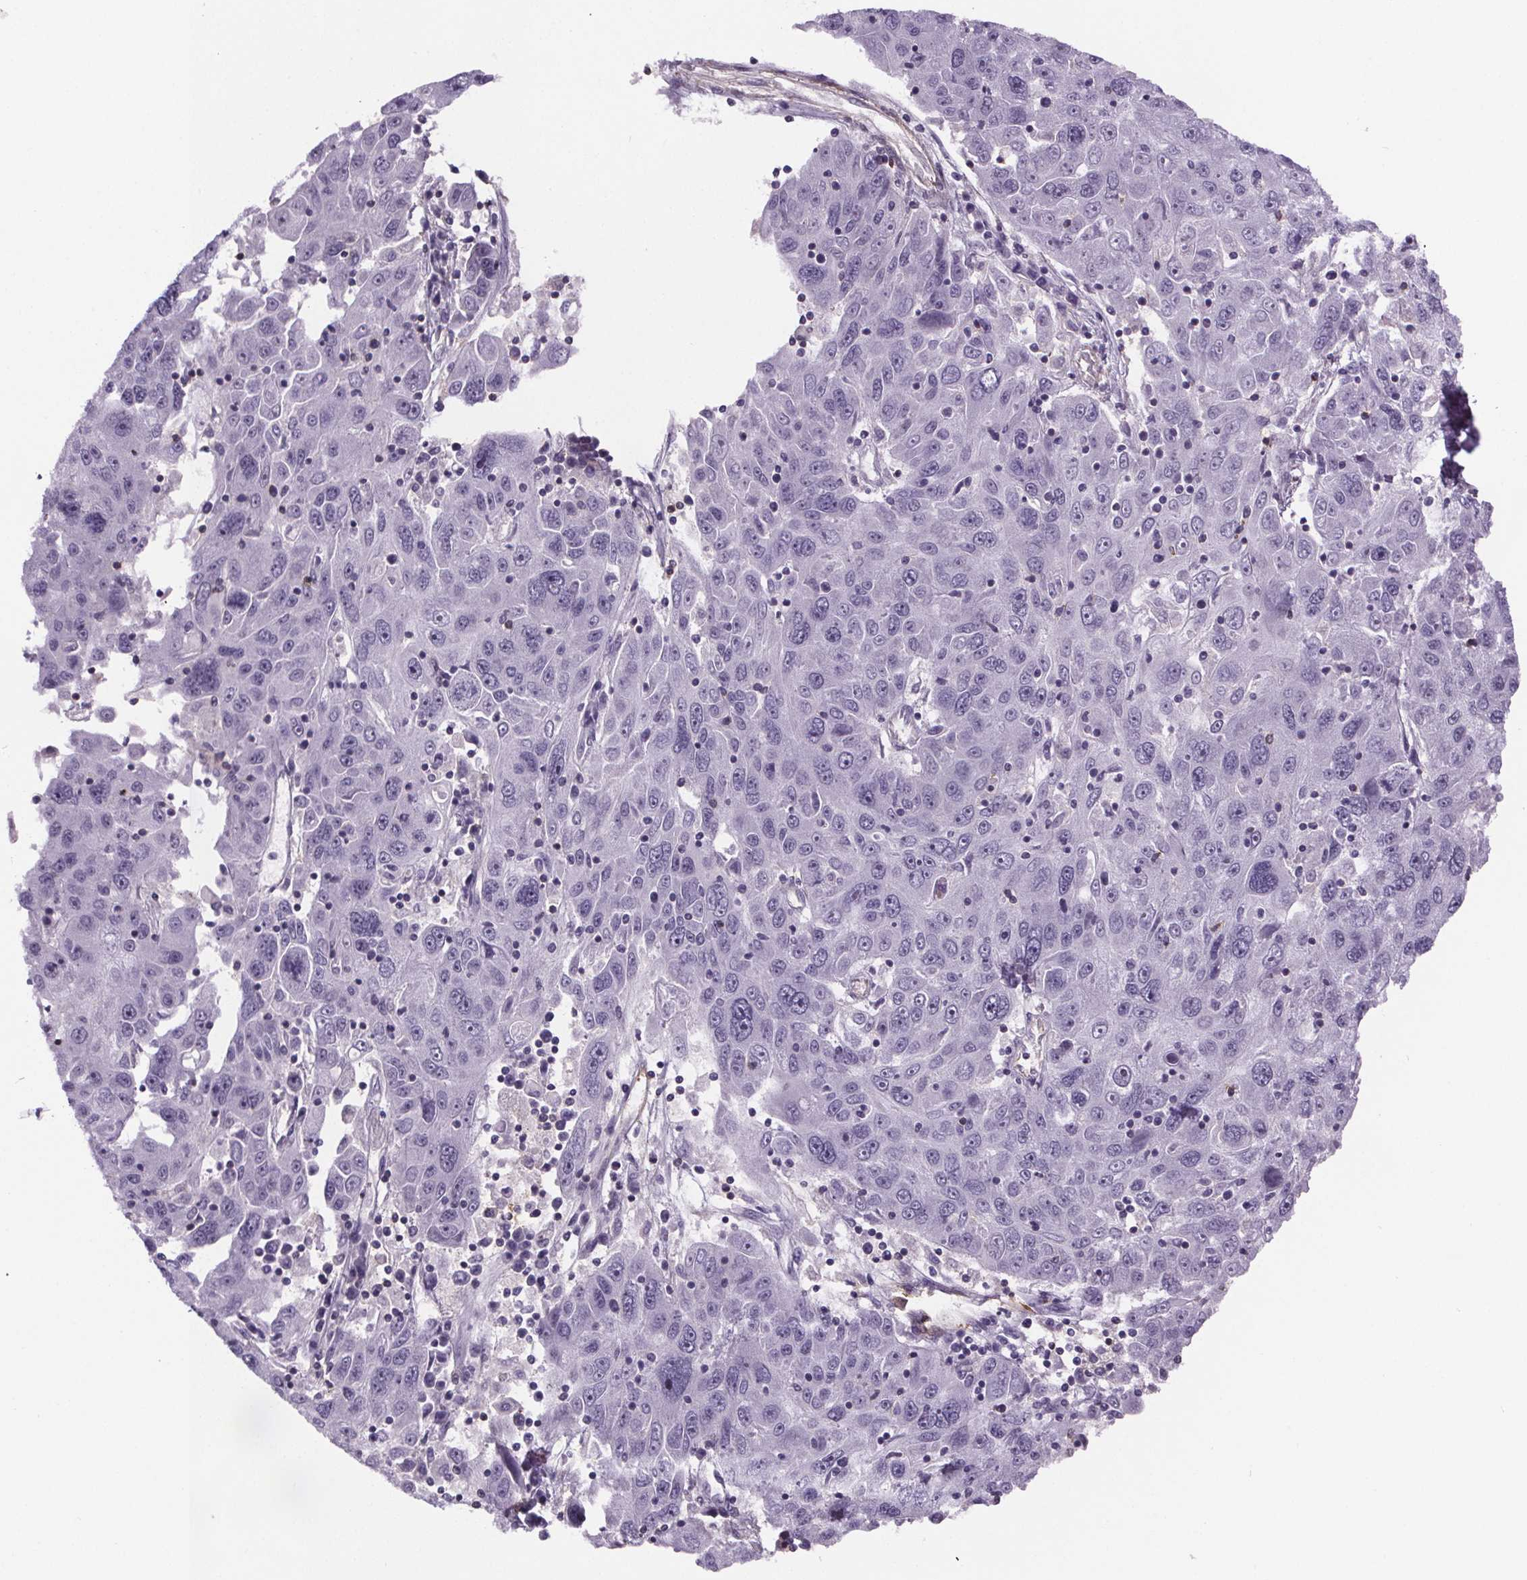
{"staining": {"intensity": "negative", "quantity": "none", "location": "none"}, "tissue": "stomach cancer", "cell_type": "Tumor cells", "image_type": "cancer", "snomed": [{"axis": "morphology", "description": "Adenocarcinoma, NOS"}, {"axis": "topography", "description": "Stomach"}], "caption": "Tumor cells show no significant protein expression in stomach adenocarcinoma.", "gene": "TTC12", "patient": {"sex": "male", "age": 56}}